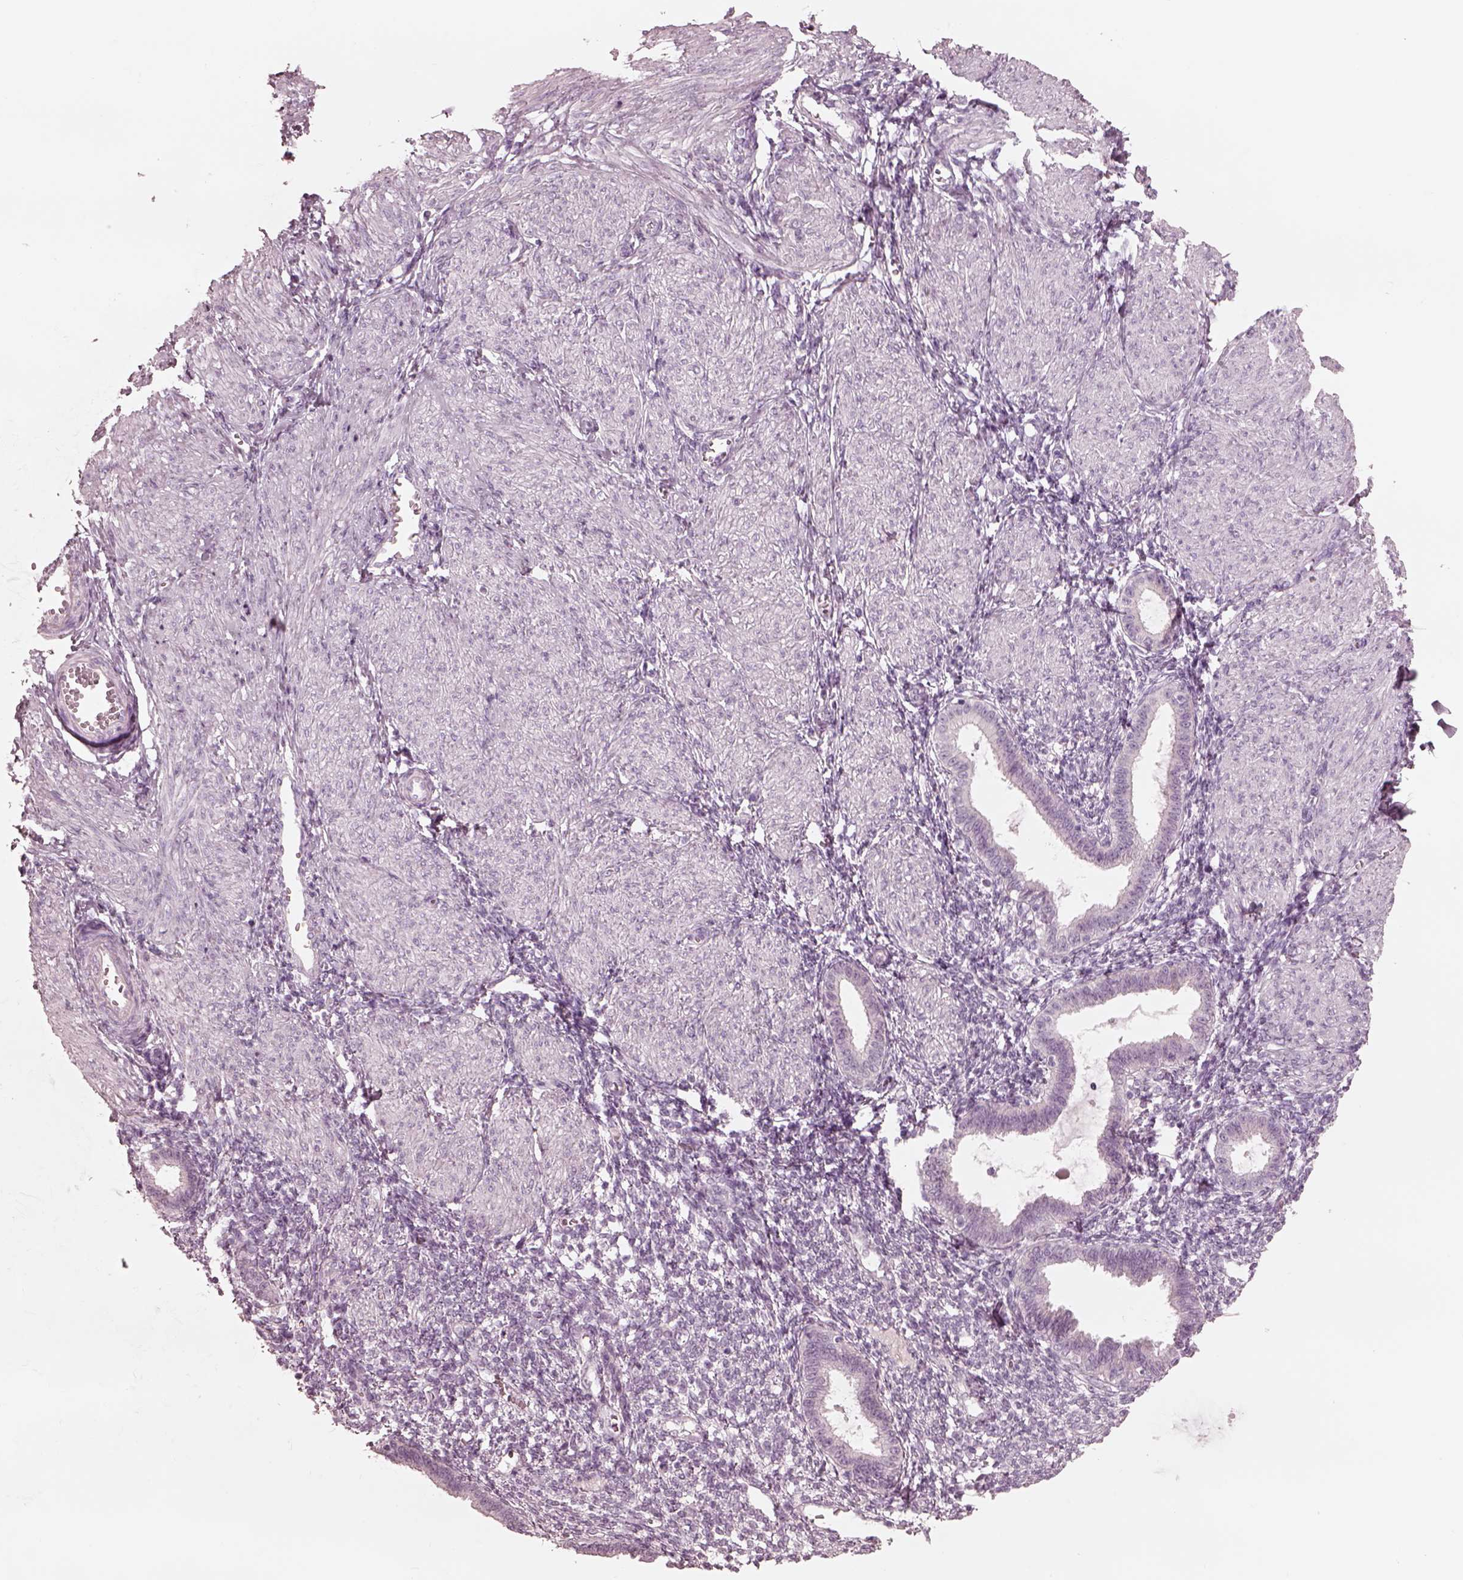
{"staining": {"intensity": "negative", "quantity": "none", "location": "none"}, "tissue": "endometrium", "cell_type": "Cells in endometrial stroma", "image_type": "normal", "snomed": [{"axis": "morphology", "description": "Normal tissue, NOS"}, {"axis": "topography", "description": "Endometrium"}], "caption": "This photomicrograph is of benign endometrium stained with immunohistochemistry (IHC) to label a protein in brown with the nuclei are counter-stained blue. There is no staining in cells in endometrial stroma.", "gene": "CADM2", "patient": {"sex": "female", "age": 36}}